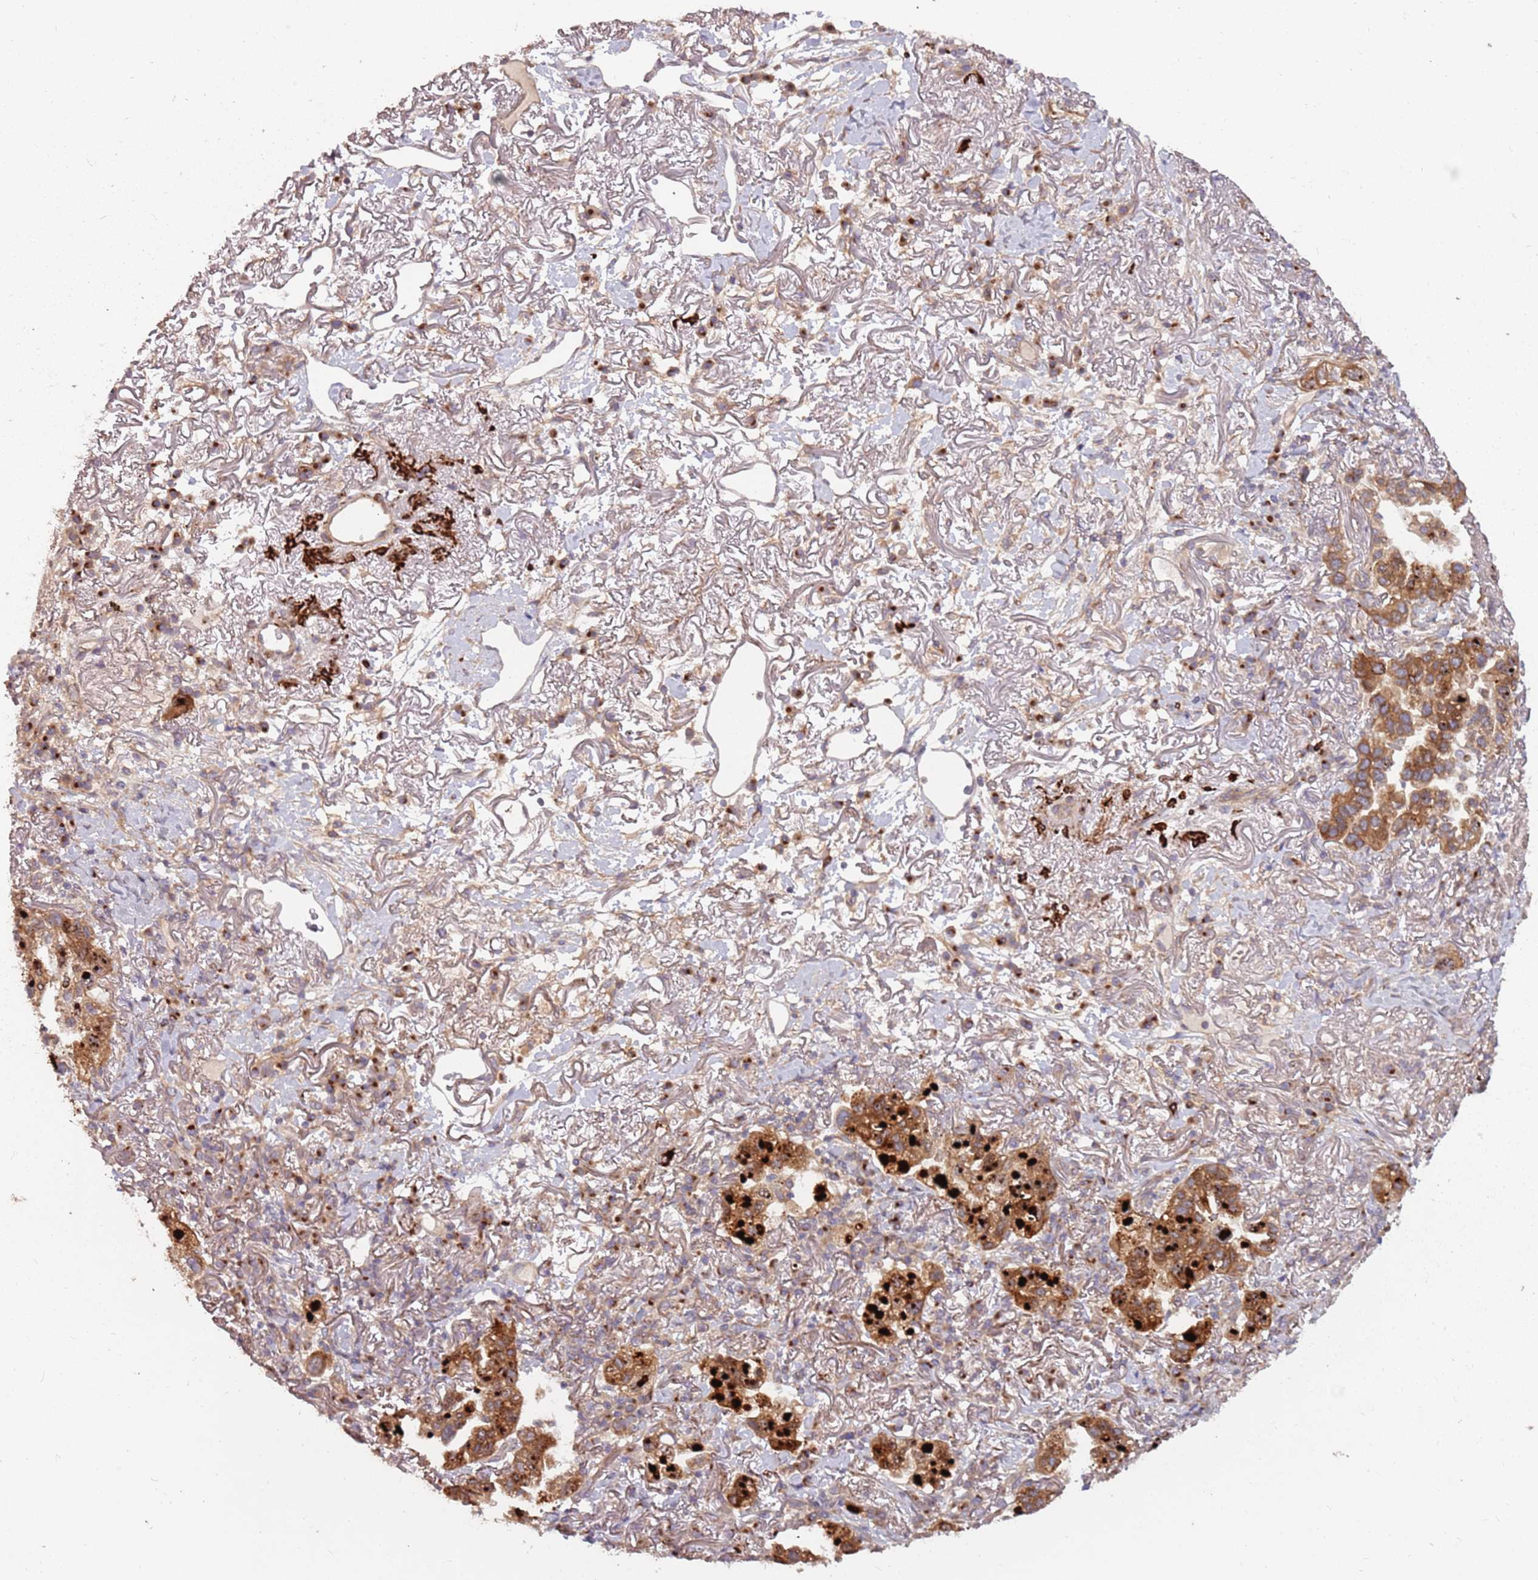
{"staining": {"intensity": "moderate", "quantity": ">75%", "location": "cytoplasmic/membranous"}, "tissue": "lung cancer", "cell_type": "Tumor cells", "image_type": "cancer", "snomed": [{"axis": "morphology", "description": "Adenocarcinoma, NOS"}, {"axis": "topography", "description": "Lung"}], "caption": "Immunohistochemistry histopathology image of adenocarcinoma (lung) stained for a protein (brown), which exhibits medium levels of moderate cytoplasmic/membranous staining in approximately >75% of tumor cells.", "gene": "PLD6", "patient": {"sex": "female", "age": 69}}